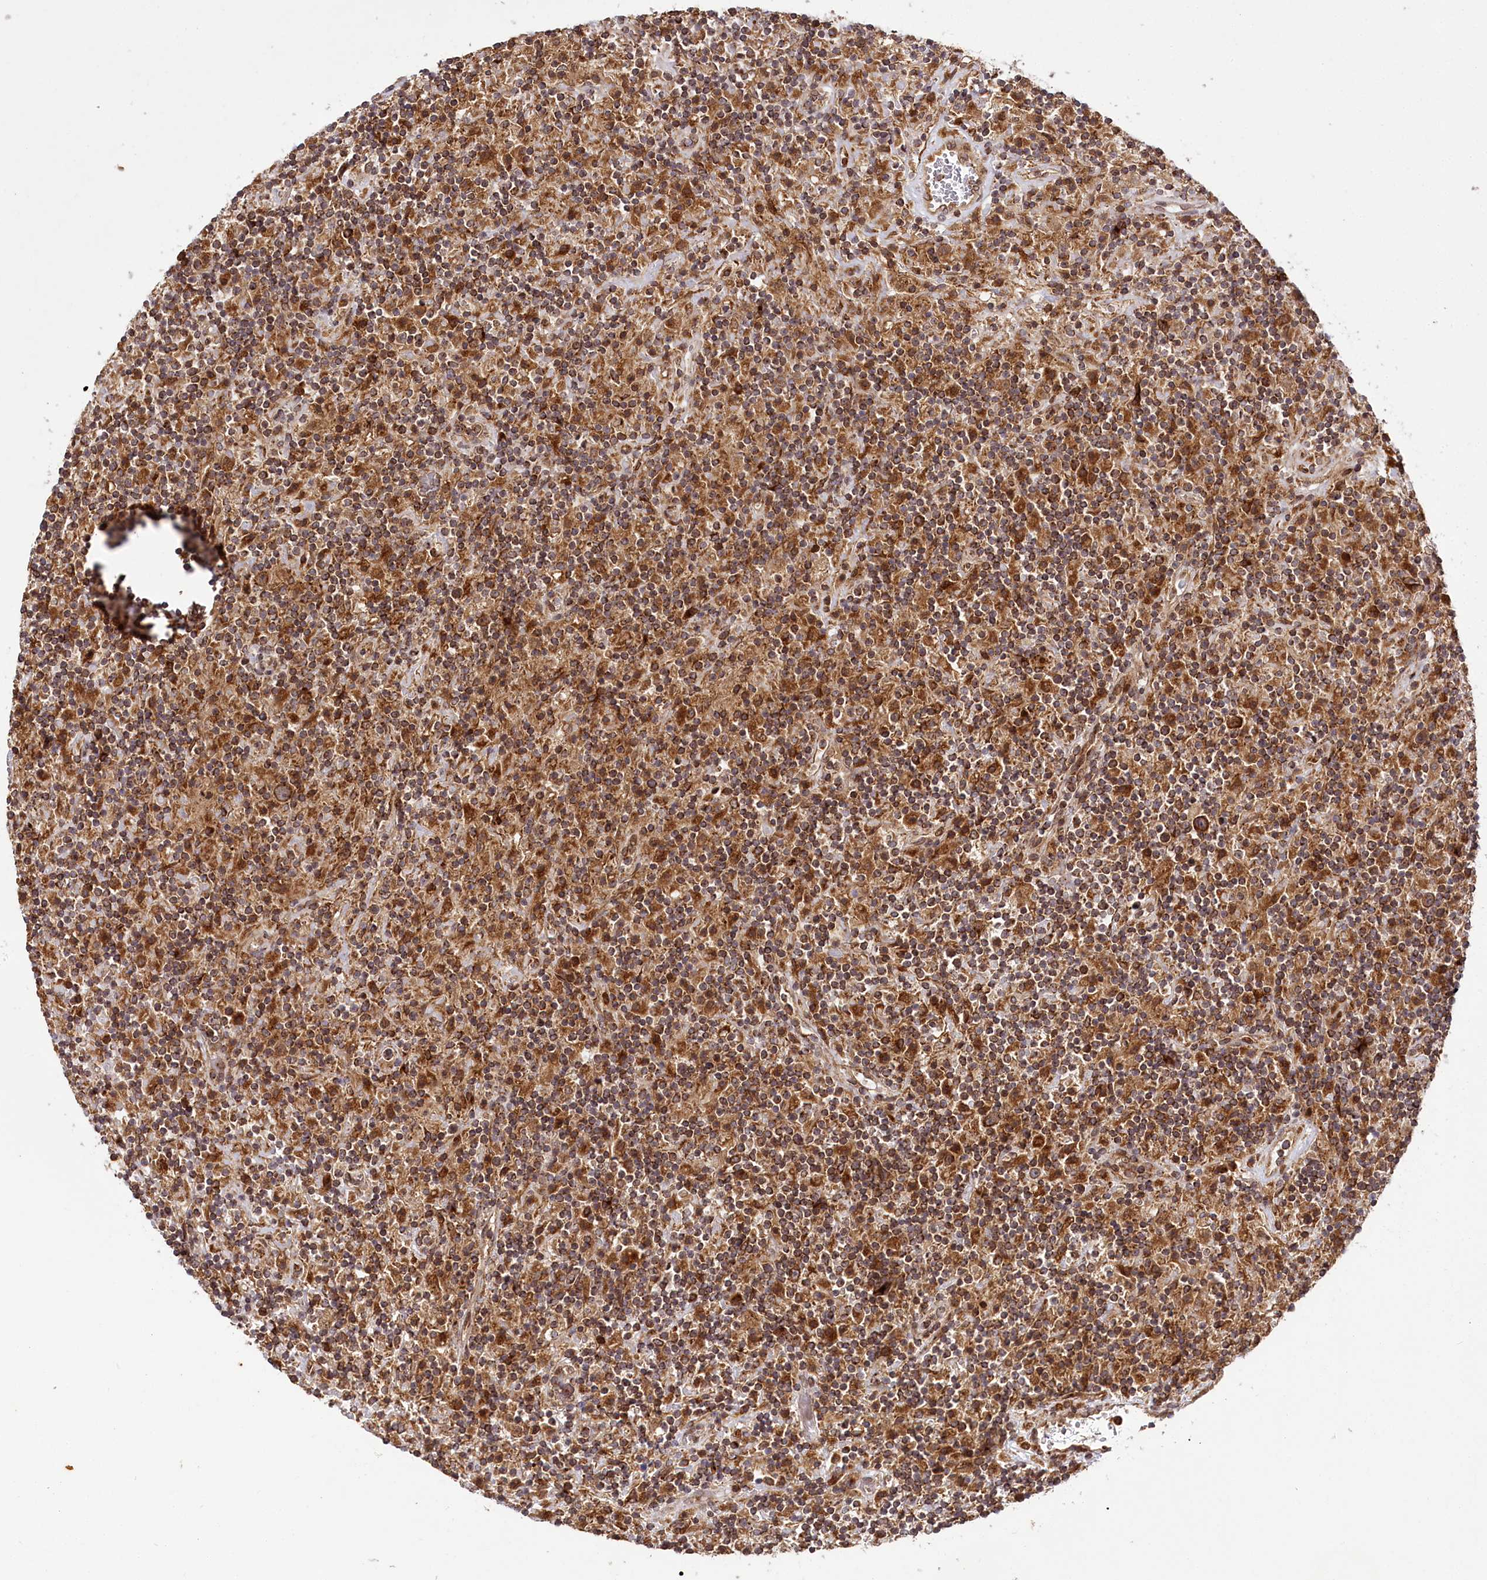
{"staining": {"intensity": "strong", "quantity": ">75%", "location": "cytoplasmic/membranous"}, "tissue": "lymphoma", "cell_type": "Tumor cells", "image_type": "cancer", "snomed": [{"axis": "morphology", "description": "Hodgkin's disease, NOS"}, {"axis": "topography", "description": "Lymph node"}], "caption": "Tumor cells show high levels of strong cytoplasmic/membranous expression in about >75% of cells in human Hodgkin's disease.", "gene": "COPG1", "patient": {"sex": "male", "age": 70}}